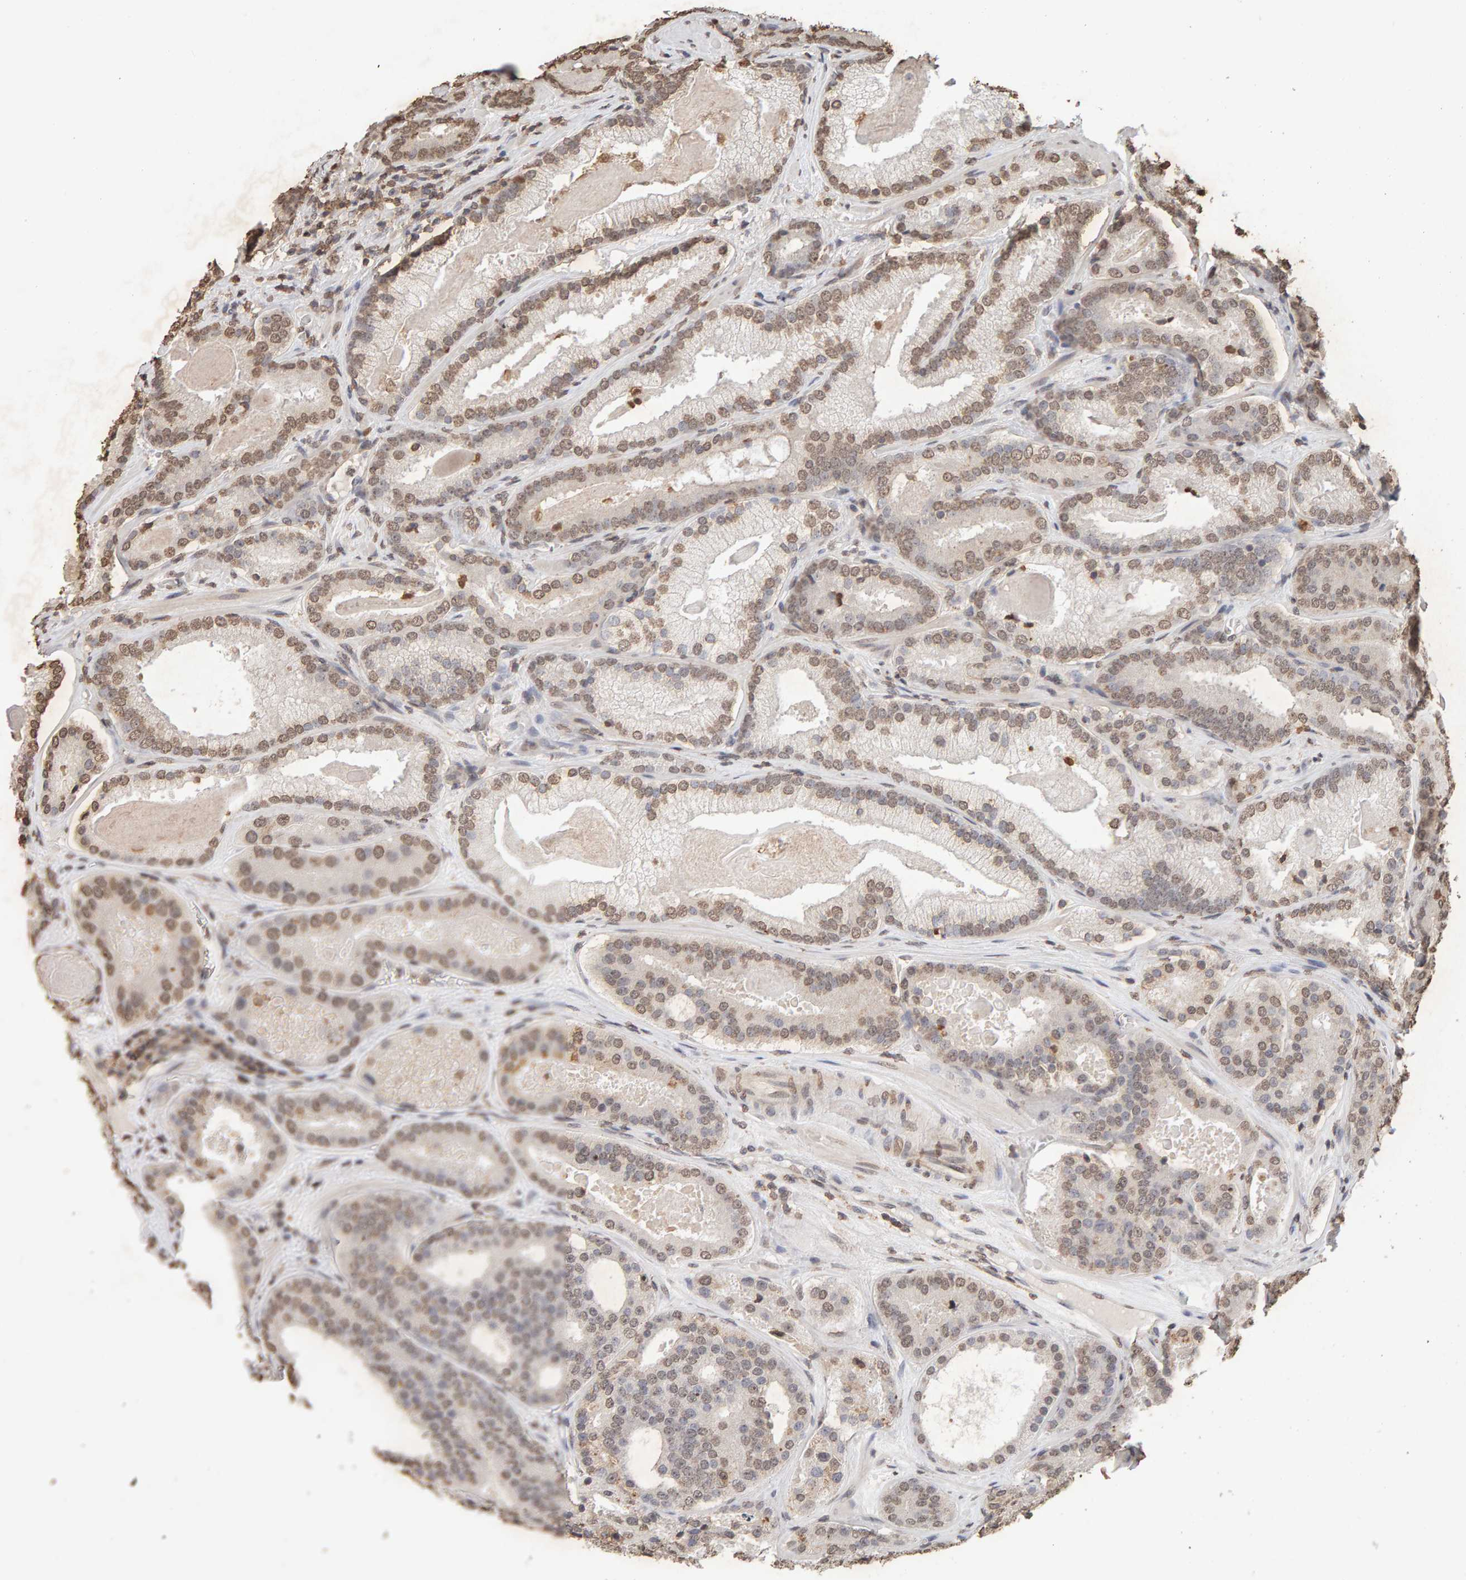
{"staining": {"intensity": "weak", "quantity": ">75%", "location": "nuclear"}, "tissue": "prostate cancer", "cell_type": "Tumor cells", "image_type": "cancer", "snomed": [{"axis": "morphology", "description": "Adenocarcinoma, High grade"}, {"axis": "topography", "description": "Prostate"}], "caption": "High-power microscopy captured an IHC micrograph of prostate cancer, revealing weak nuclear staining in approximately >75% of tumor cells.", "gene": "DNAJB5", "patient": {"sex": "male", "age": 60}}